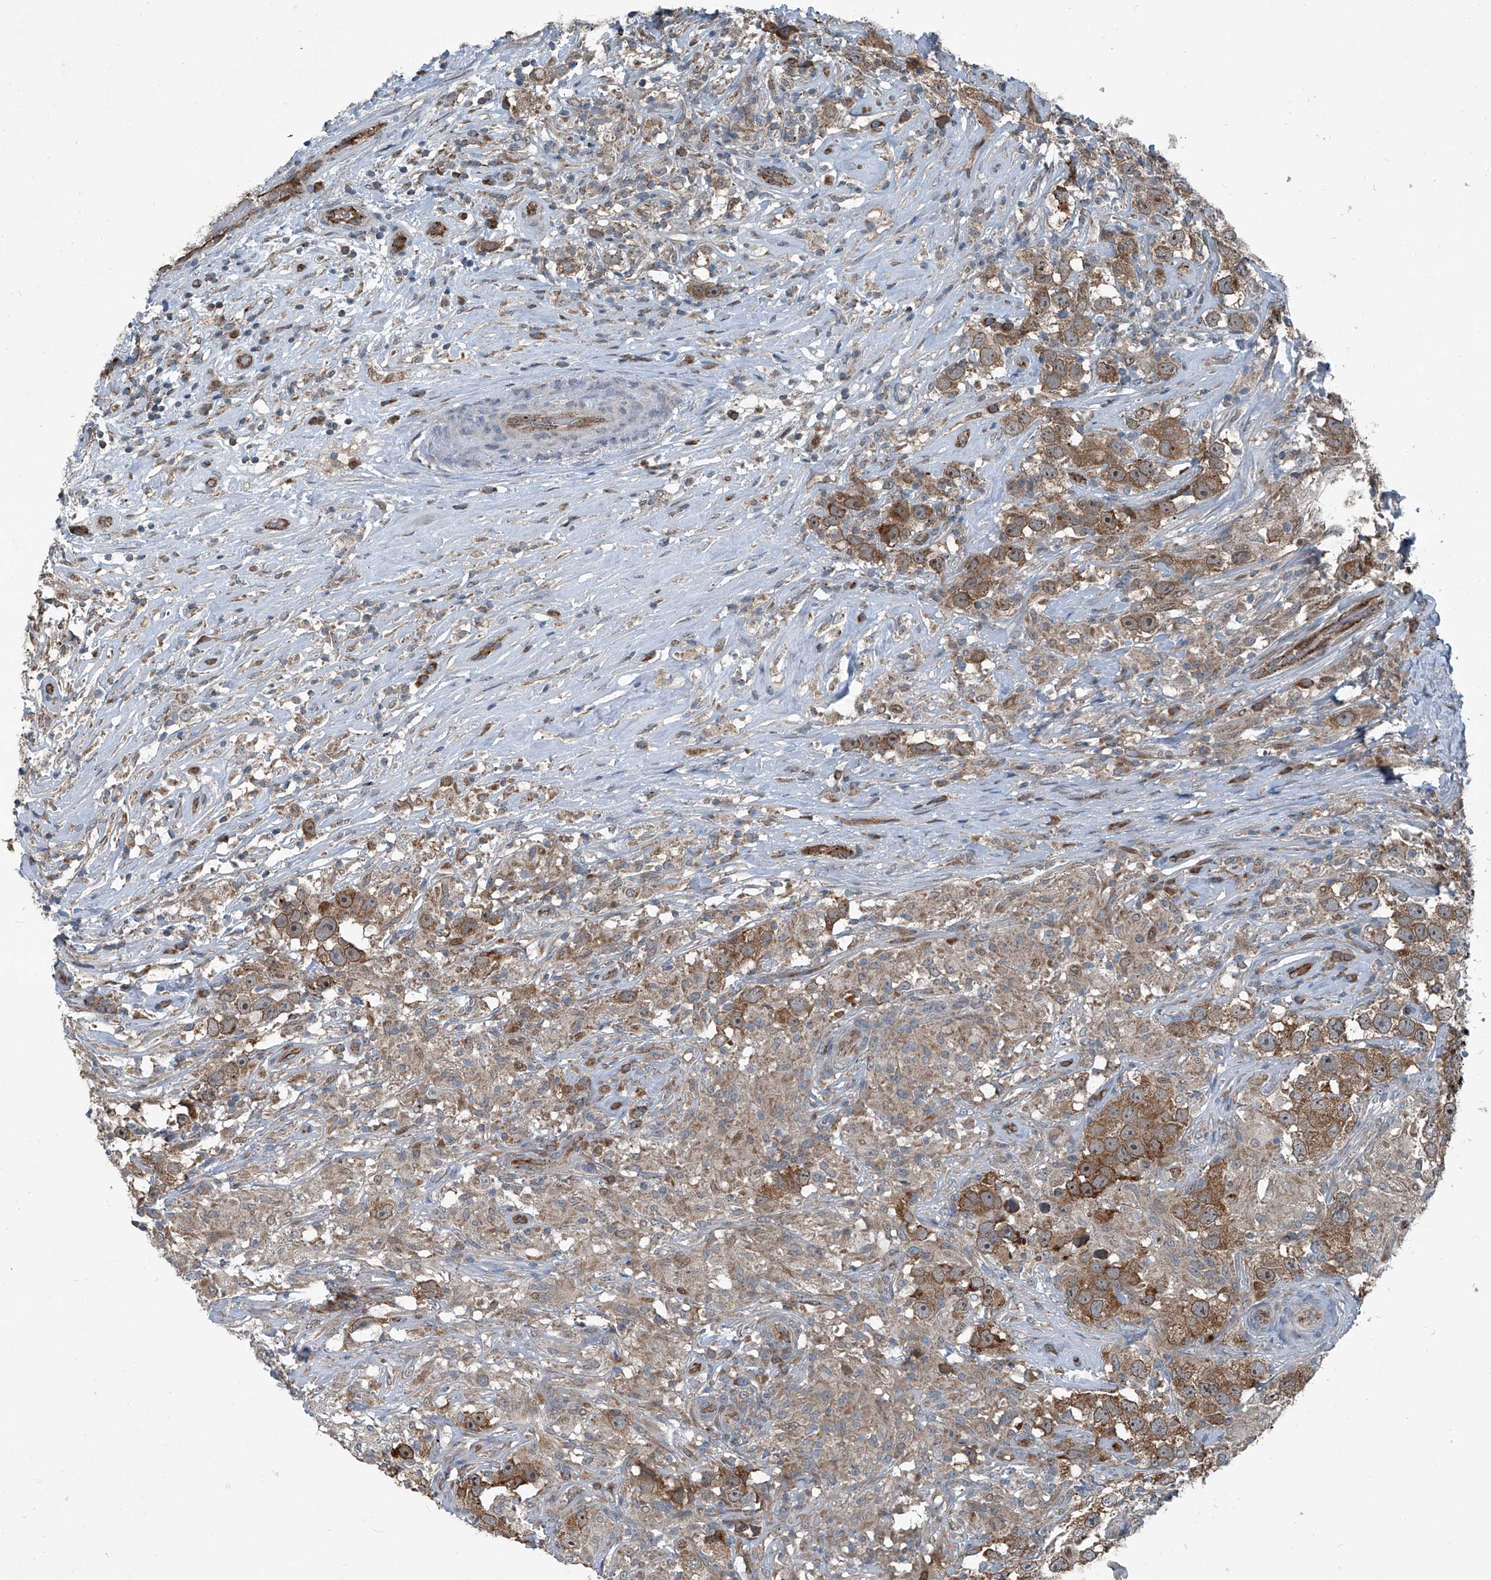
{"staining": {"intensity": "moderate", "quantity": ">75%", "location": "cytoplasmic/membranous,nuclear"}, "tissue": "testis cancer", "cell_type": "Tumor cells", "image_type": "cancer", "snomed": [{"axis": "morphology", "description": "Seminoma, NOS"}, {"axis": "topography", "description": "Testis"}], "caption": "This micrograph shows immunohistochemistry (IHC) staining of human seminoma (testis), with medium moderate cytoplasmic/membranous and nuclear expression in about >75% of tumor cells.", "gene": "SENP2", "patient": {"sex": "male", "age": 49}}